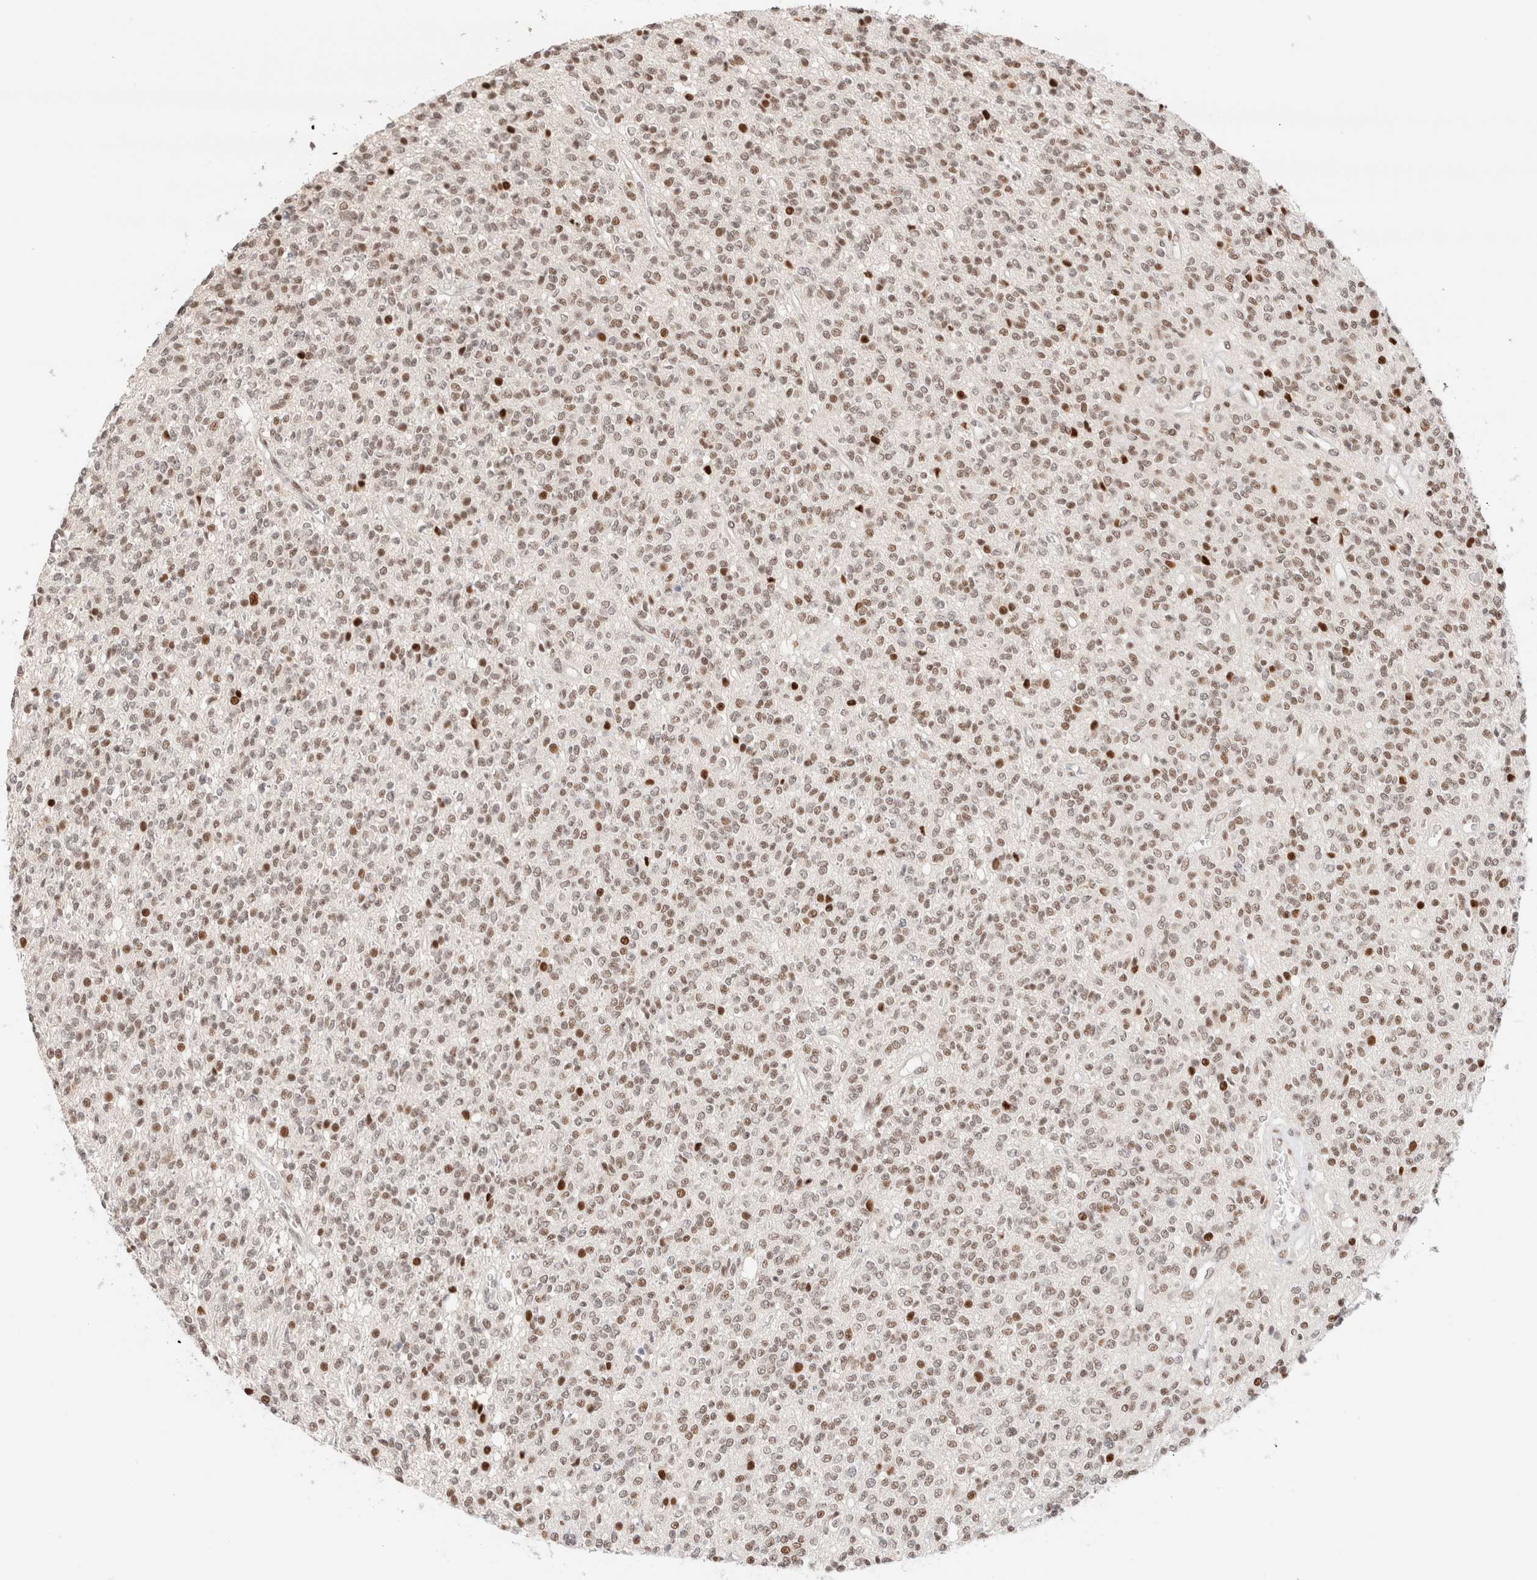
{"staining": {"intensity": "weak", "quantity": ">75%", "location": "nuclear"}, "tissue": "glioma", "cell_type": "Tumor cells", "image_type": "cancer", "snomed": [{"axis": "morphology", "description": "Glioma, malignant, High grade"}, {"axis": "topography", "description": "Brain"}], "caption": "Immunohistochemistry histopathology image of neoplastic tissue: human glioma stained using immunohistochemistry displays low levels of weak protein expression localized specifically in the nuclear of tumor cells, appearing as a nuclear brown color.", "gene": "ZNF282", "patient": {"sex": "male", "age": 34}}